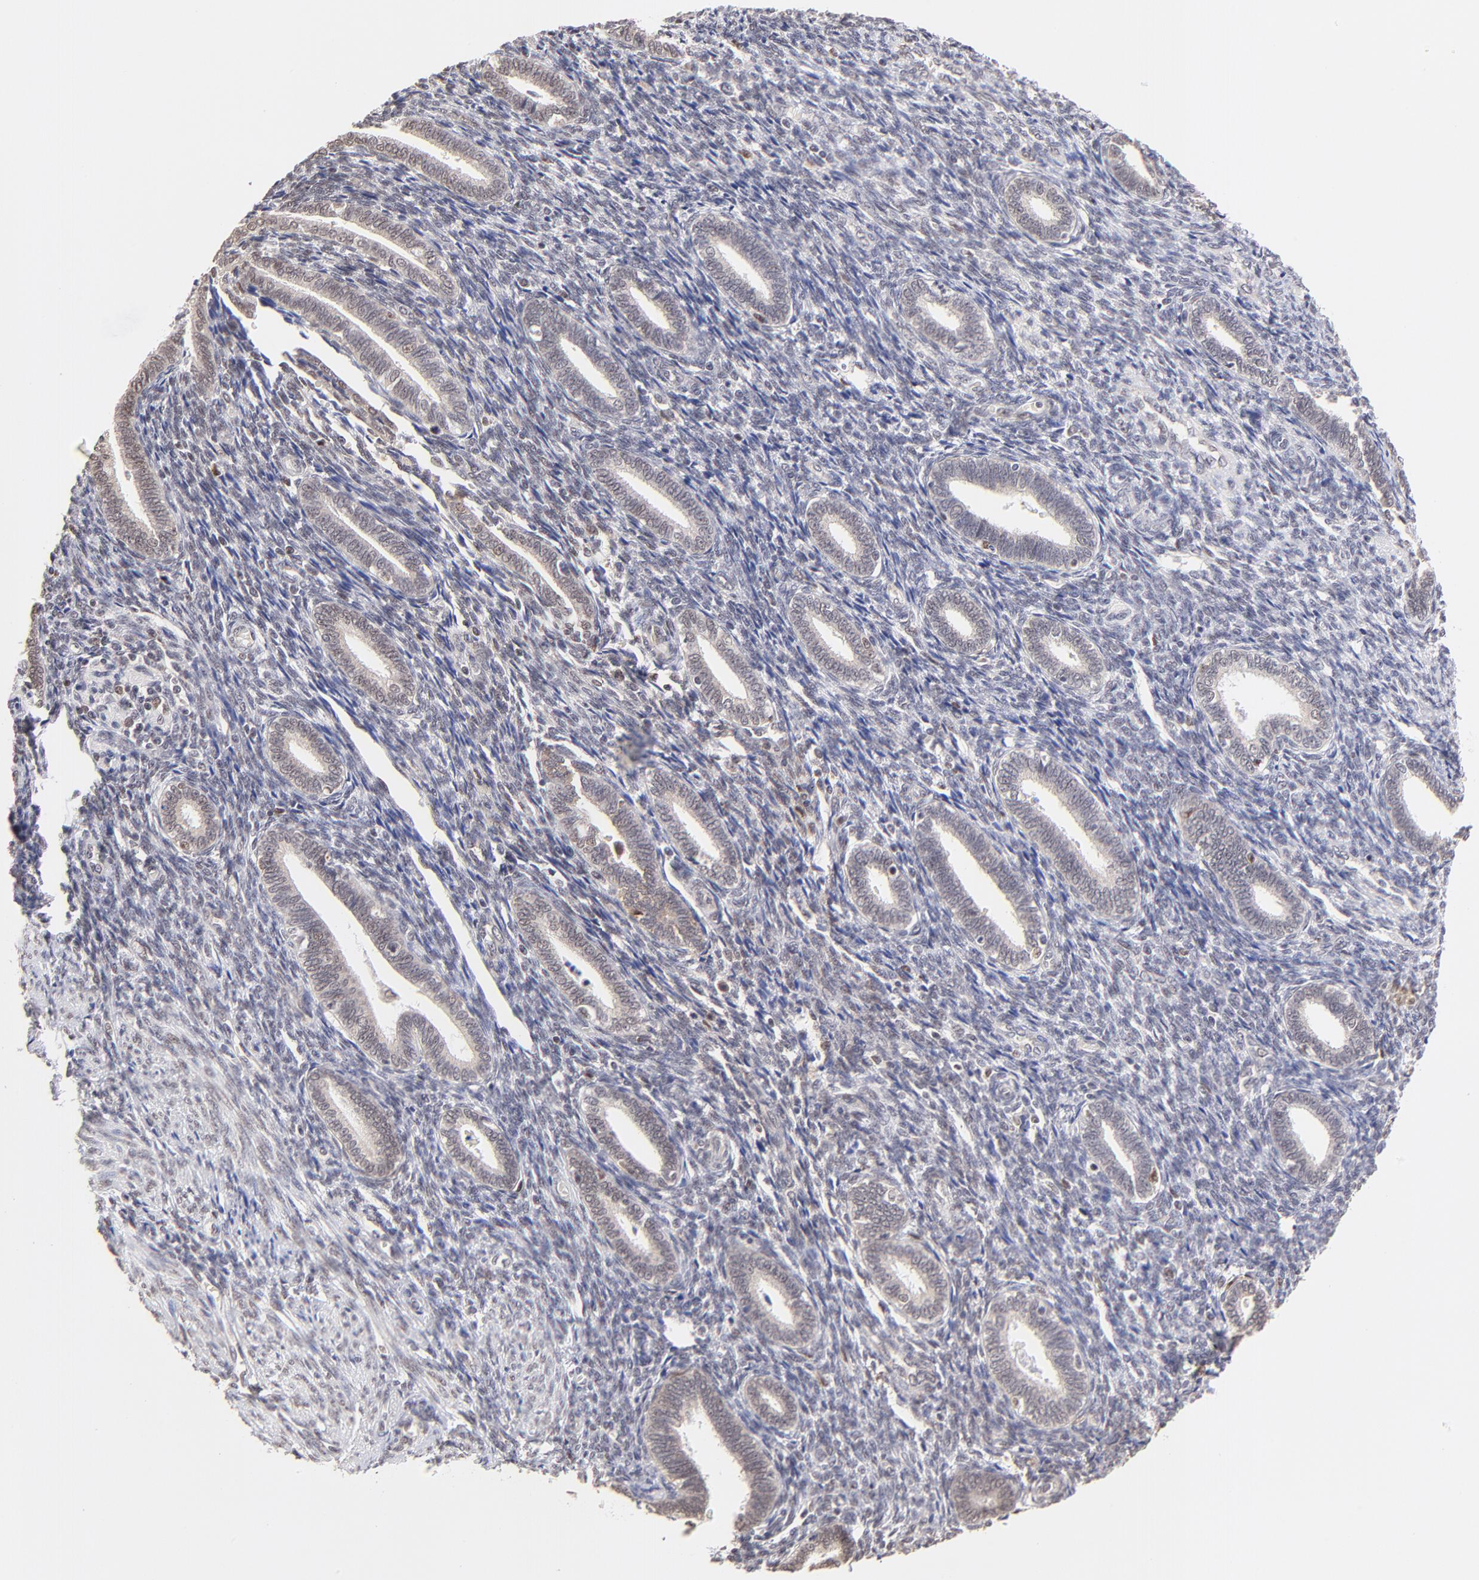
{"staining": {"intensity": "weak", "quantity": ">75%", "location": "nuclear"}, "tissue": "endometrium", "cell_type": "Cells in endometrial stroma", "image_type": "normal", "snomed": [{"axis": "morphology", "description": "Normal tissue, NOS"}, {"axis": "topography", "description": "Endometrium"}], "caption": "Immunohistochemical staining of benign human endometrium exhibits >75% levels of weak nuclear protein positivity in approximately >75% of cells in endometrial stroma. (Stains: DAB in brown, nuclei in blue, Microscopy: brightfield microscopy at high magnification).", "gene": "ZNF670", "patient": {"sex": "female", "age": 27}}